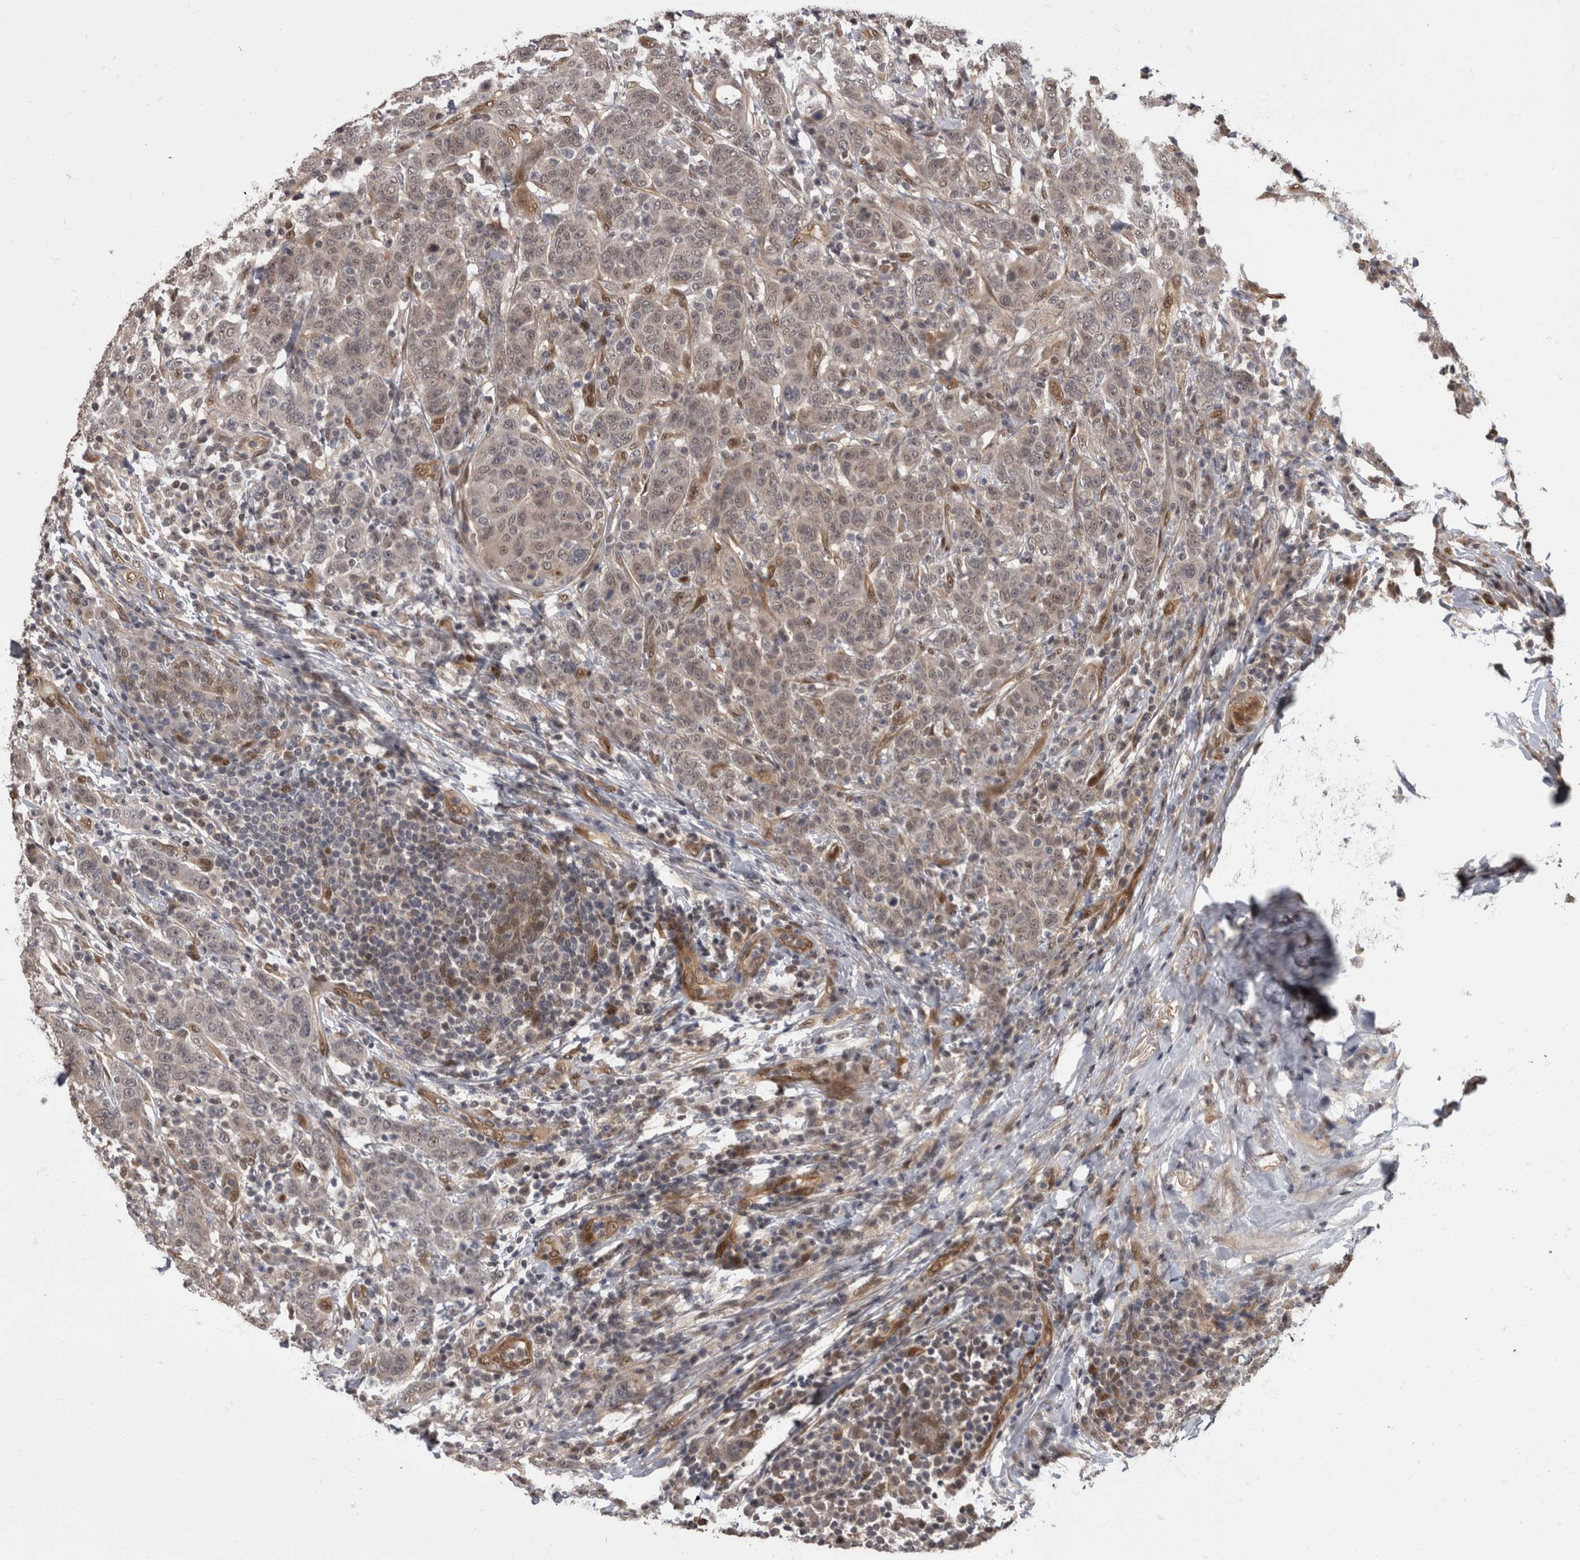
{"staining": {"intensity": "weak", "quantity": "<25%", "location": "nuclear"}, "tissue": "breast cancer", "cell_type": "Tumor cells", "image_type": "cancer", "snomed": [{"axis": "morphology", "description": "Duct carcinoma"}, {"axis": "topography", "description": "Breast"}], "caption": "A histopathology image of human breast cancer (infiltrating ductal carcinoma) is negative for staining in tumor cells. Brightfield microscopy of IHC stained with DAB (brown) and hematoxylin (blue), captured at high magnification.", "gene": "AKT3", "patient": {"sex": "female", "age": 37}}